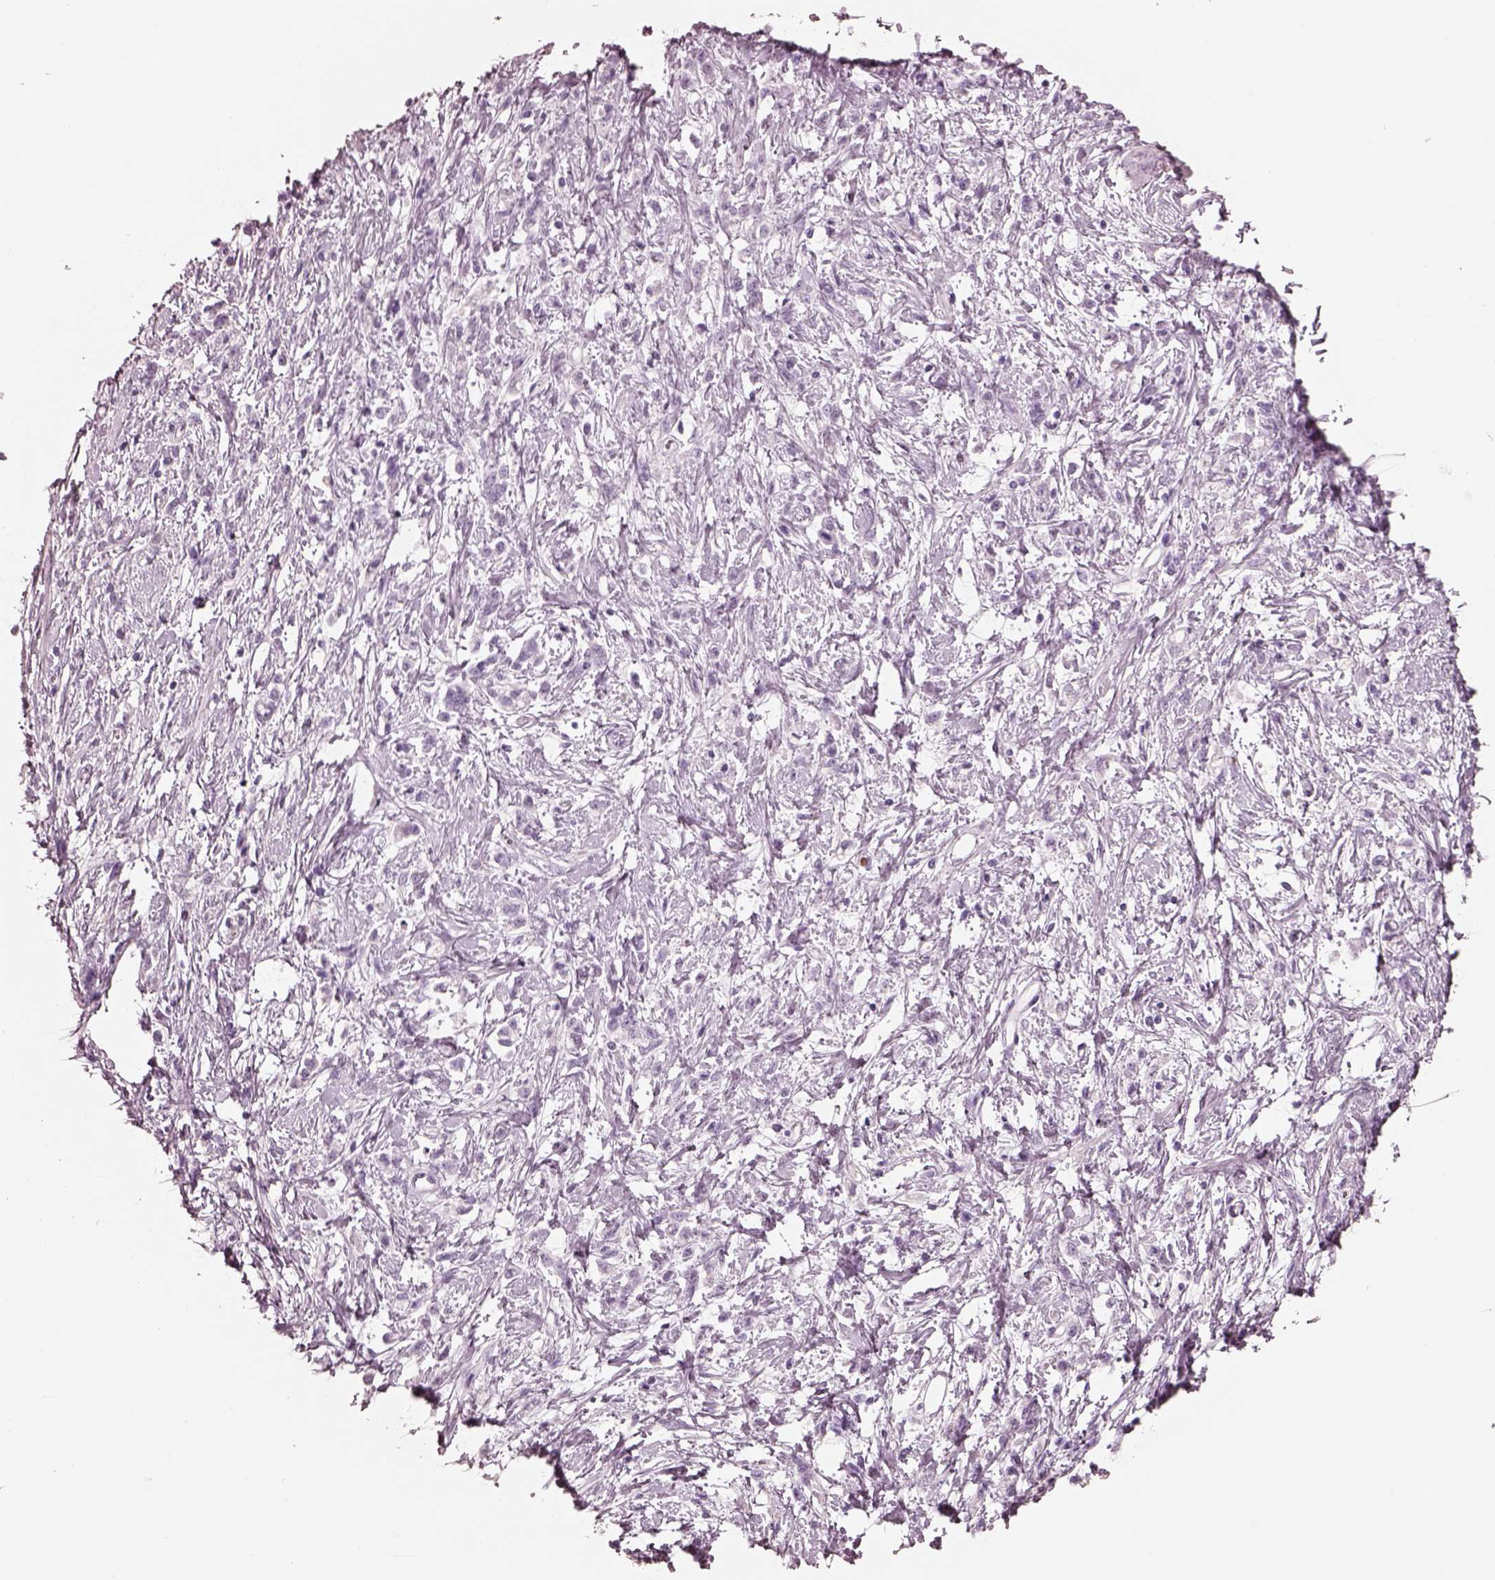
{"staining": {"intensity": "negative", "quantity": "none", "location": "none"}, "tissue": "stomach cancer", "cell_type": "Tumor cells", "image_type": "cancer", "snomed": [{"axis": "morphology", "description": "Adenocarcinoma, NOS"}, {"axis": "topography", "description": "Stomach"}], "caption": "A micrograph of human stomach cancer is negative for staining in tumor cells.", "gene": "ELANE", "patient": {"sex": "female", "age": 60}}